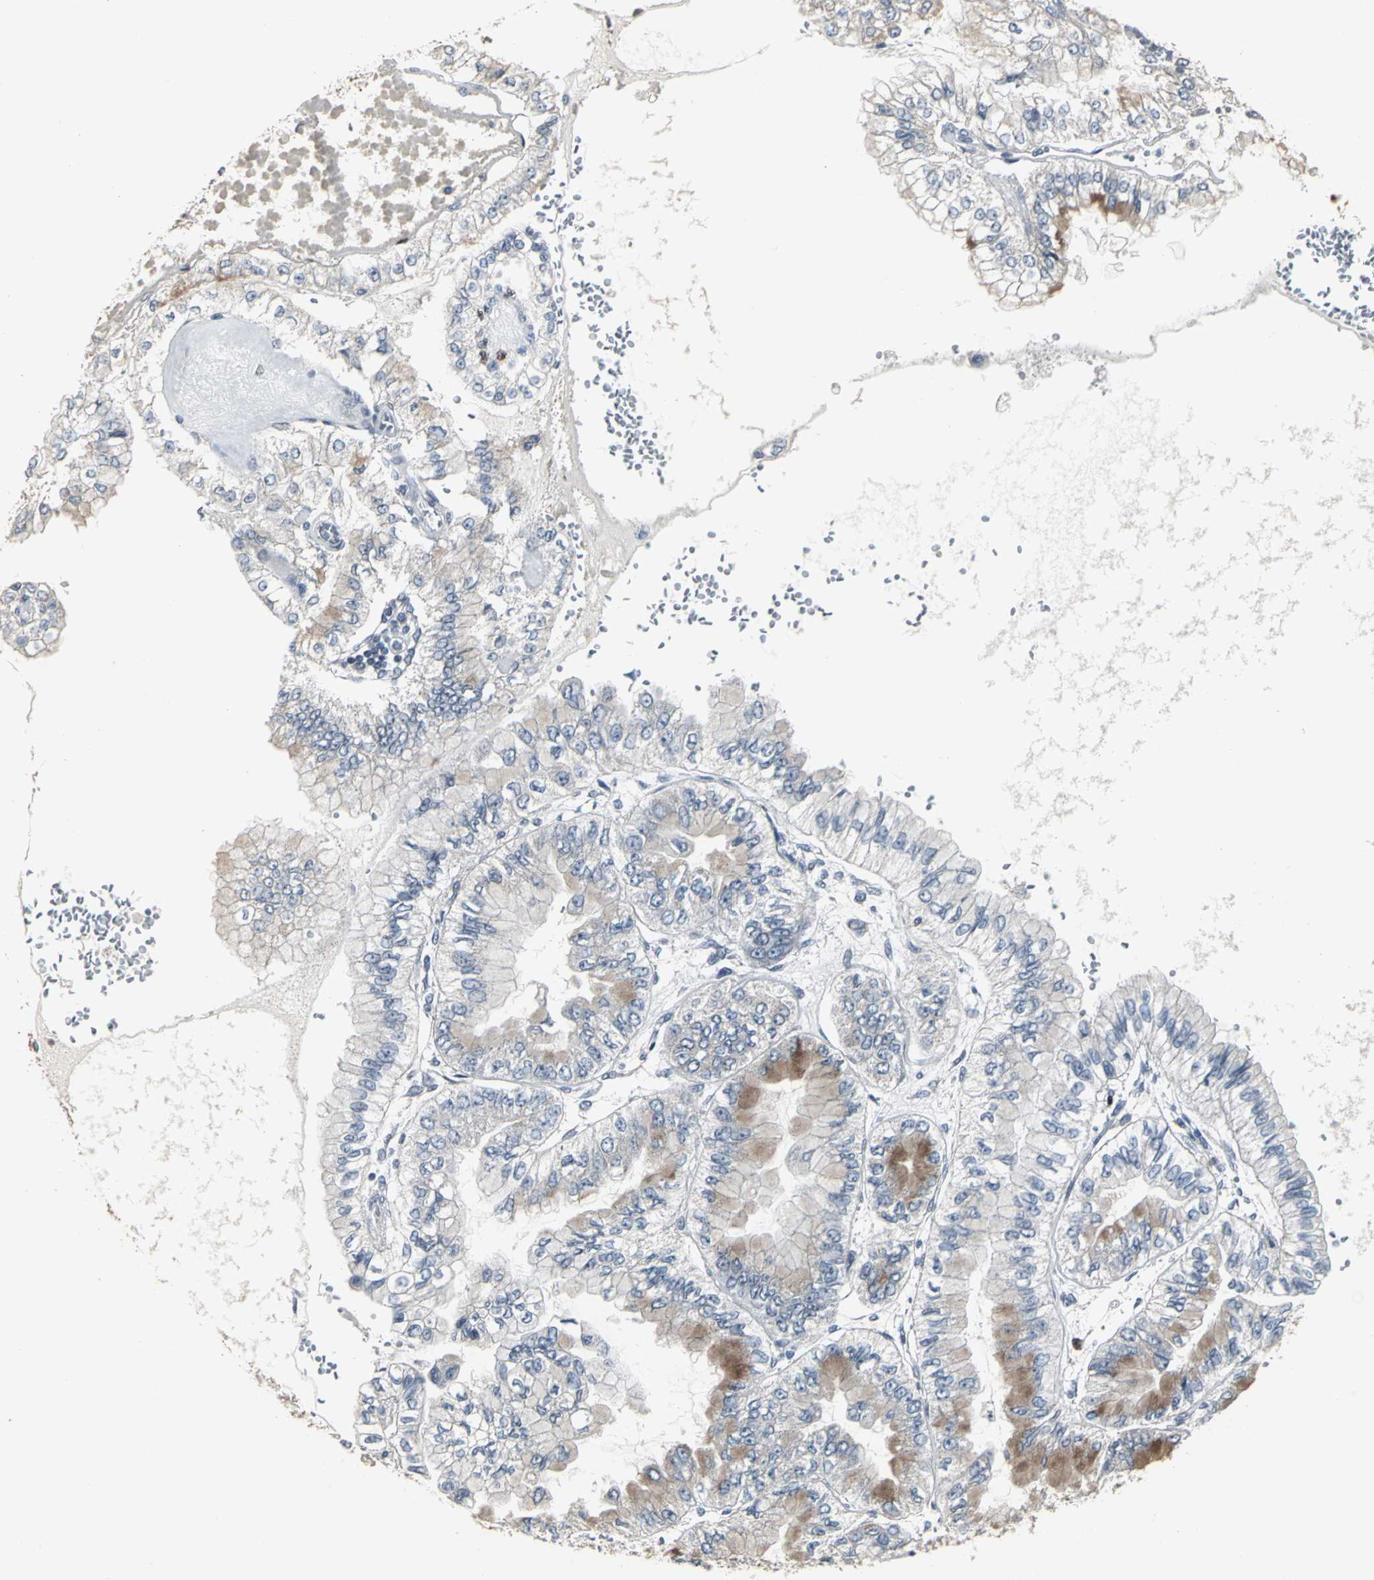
{"staining": {"intensity": "moderate", "quantity": "25%-75%", "location": "cytoplasmic/membranous"}, "tissue": "liver cancer", "cell_type": "Tumor cells", "image_type": "cancer", "snomed": [{"axis": "morphology", "description": "Cholangiocarcinoma"}, {"axis": "topography", "description": "Liver"}], "caption": "Immunohistochemistry (DAB (3,3'-diaminobenzidine)) staining of cholangiocarcinoma (liver) reveals moderate cytoplasmic/membranous protein staining in about 25%-75% of tumor cells. (Stains: DAB in brown, nuclei in blue, Microscopy: brightfield microscopy at high magnification).", "gene": "SRF", "patient": {"sex": "female", "age": 79}}